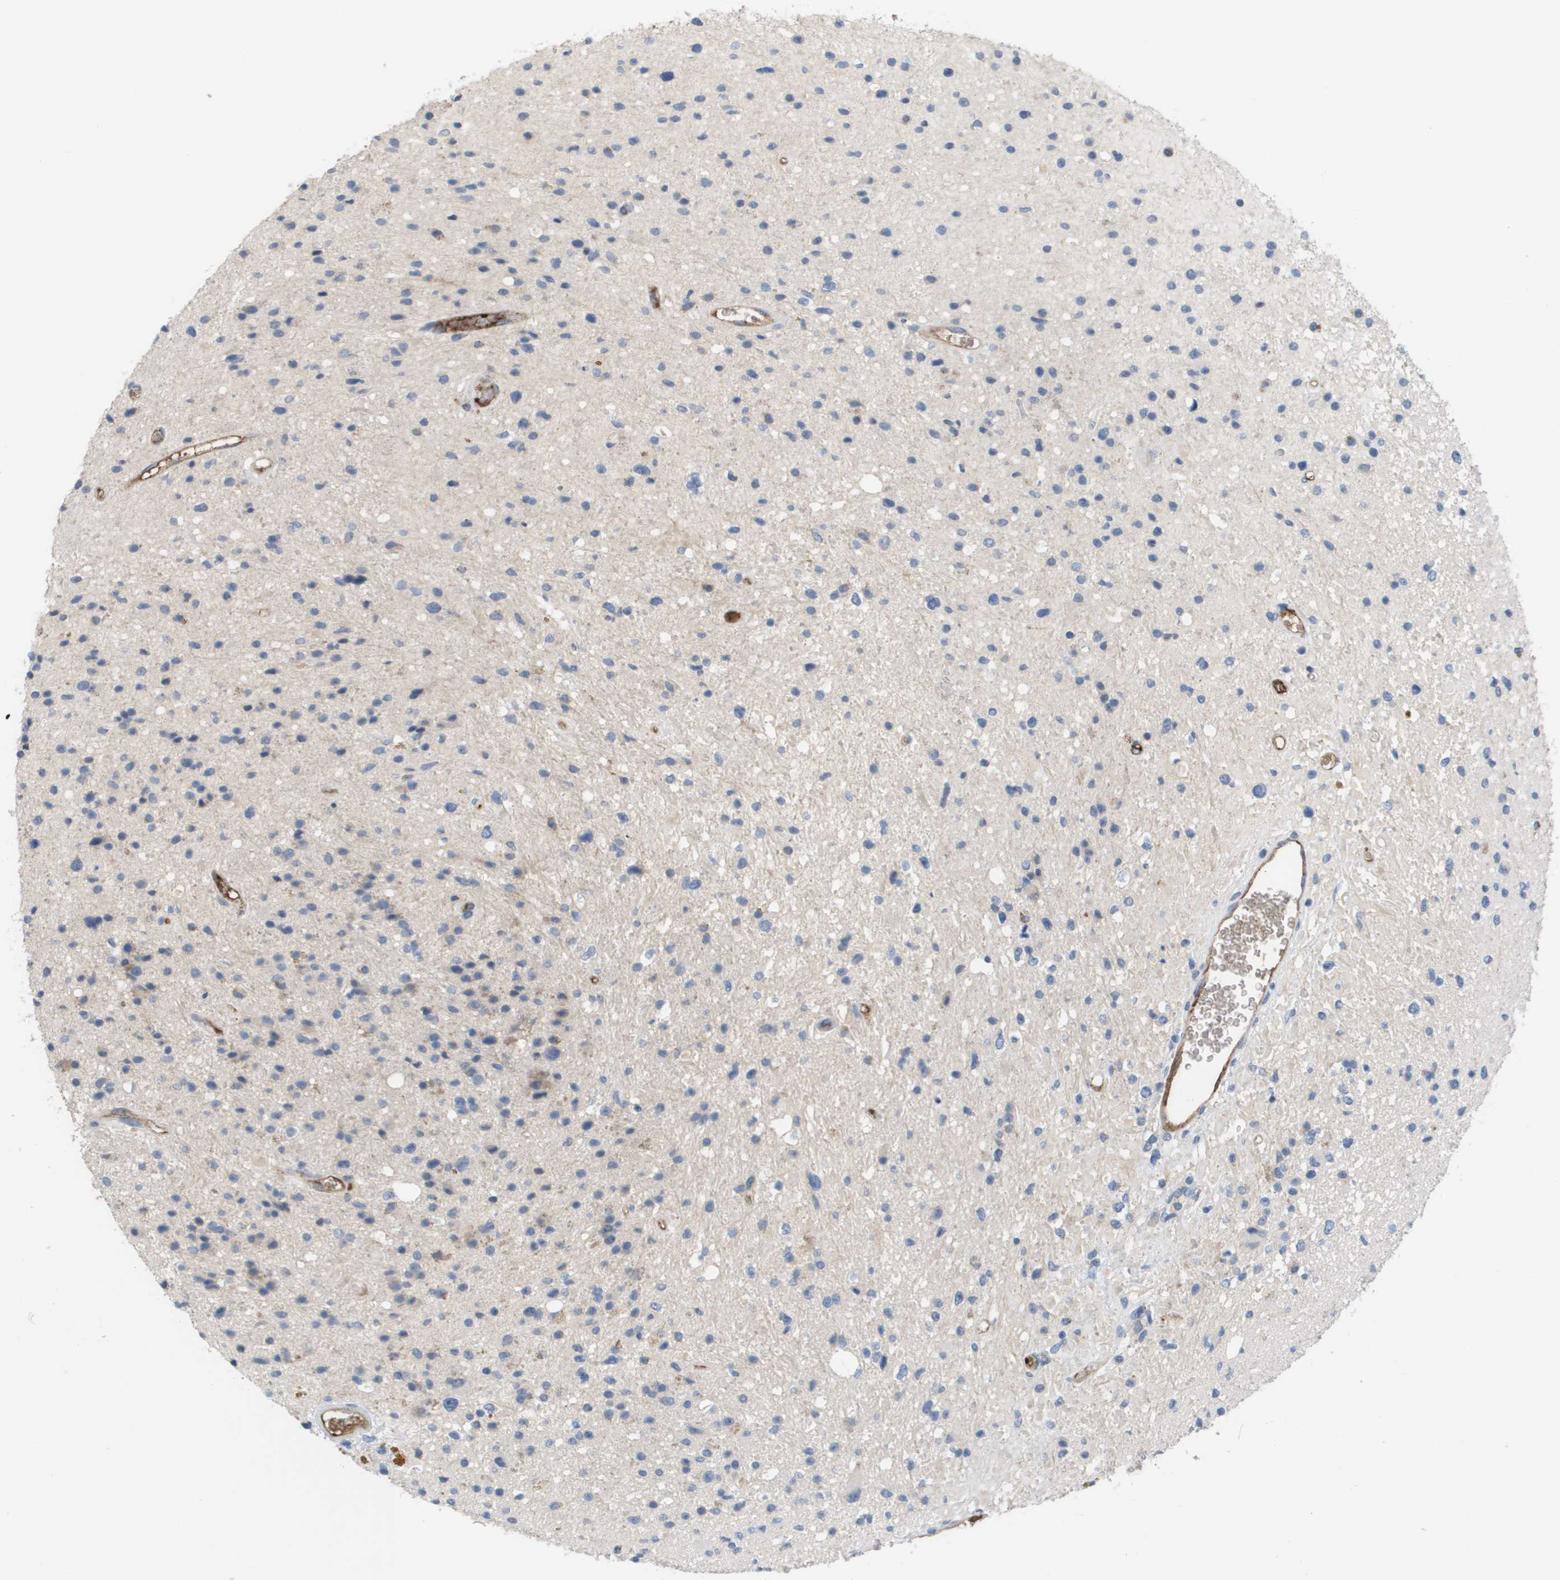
{"staining": {"intensity": "weak", "quantity": "<25%", "location": "cytoplasmic/membranous"}, "tissue": "glioma", "cell_type": "Tumor cells", "image_type": "cancer", "snomed": [{"axis": "morphology", "description": "Glioma, malignant, High grade"}, {"axis": "topography", "description": "Brain"}], "caption": "Immunohistochemistry (IHC) photomicrograph of neoplastic tissue: human glioma stained with DAB shows no significant protein staining in tumor cells.", "gene": "ANGPT2", "patient": {"sex": "male", "age": 33}}